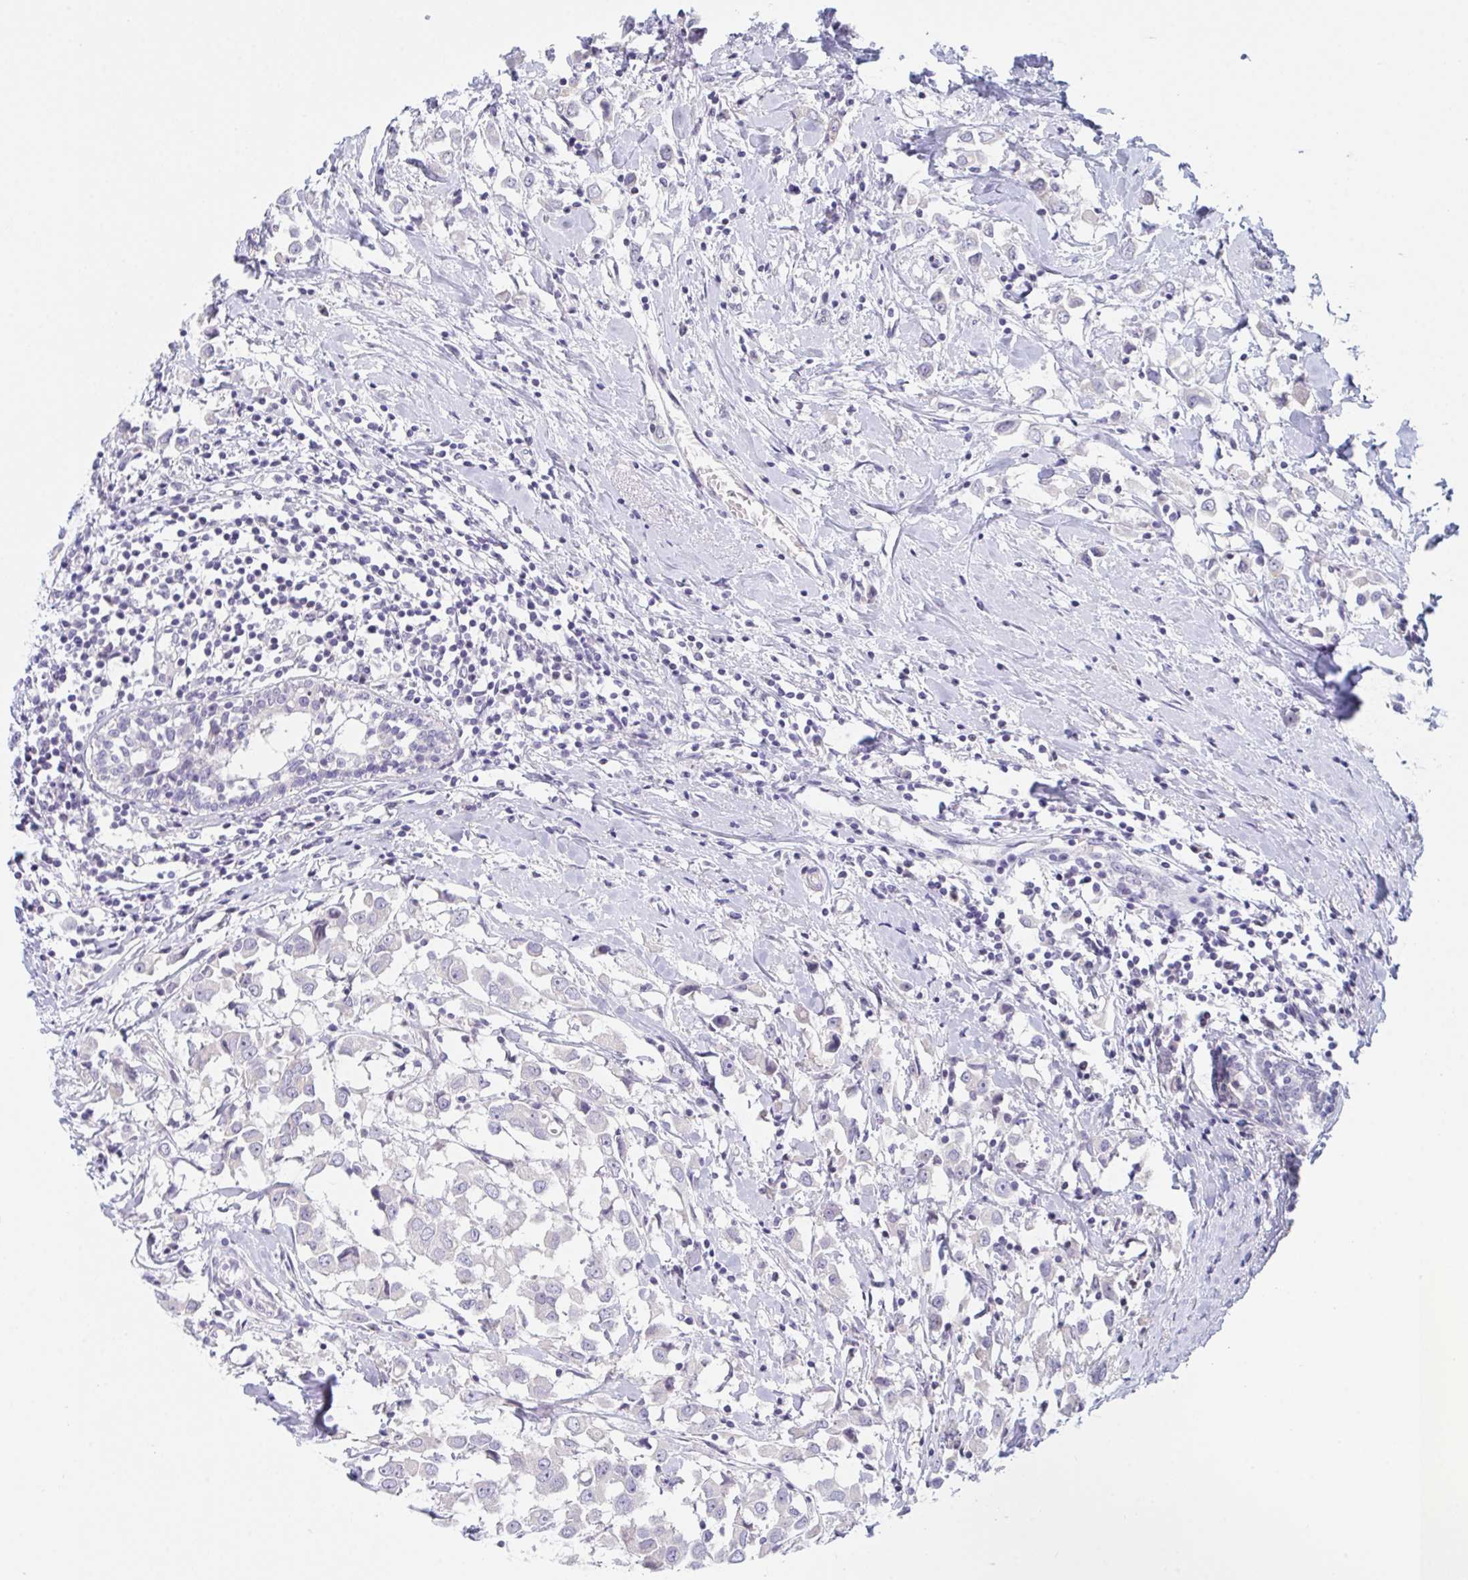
{"staining": {"intensity": "negative", "quantity": "none", "location": "none"}, "tissue": "breast cancer", "cell_type": "Tumor cells", "image_type": "cancer", "snomed": [{"axis": "morphology", "description": "Duct carcinoma"}, {"axis": "topography", "description": "Breast"}], "caption": "Breast cancer was stained to show a protein in brown. There is no significant expression in tumor cells.", "gene": "NAA30", "patient": {"sex": "female", "age": 61}}